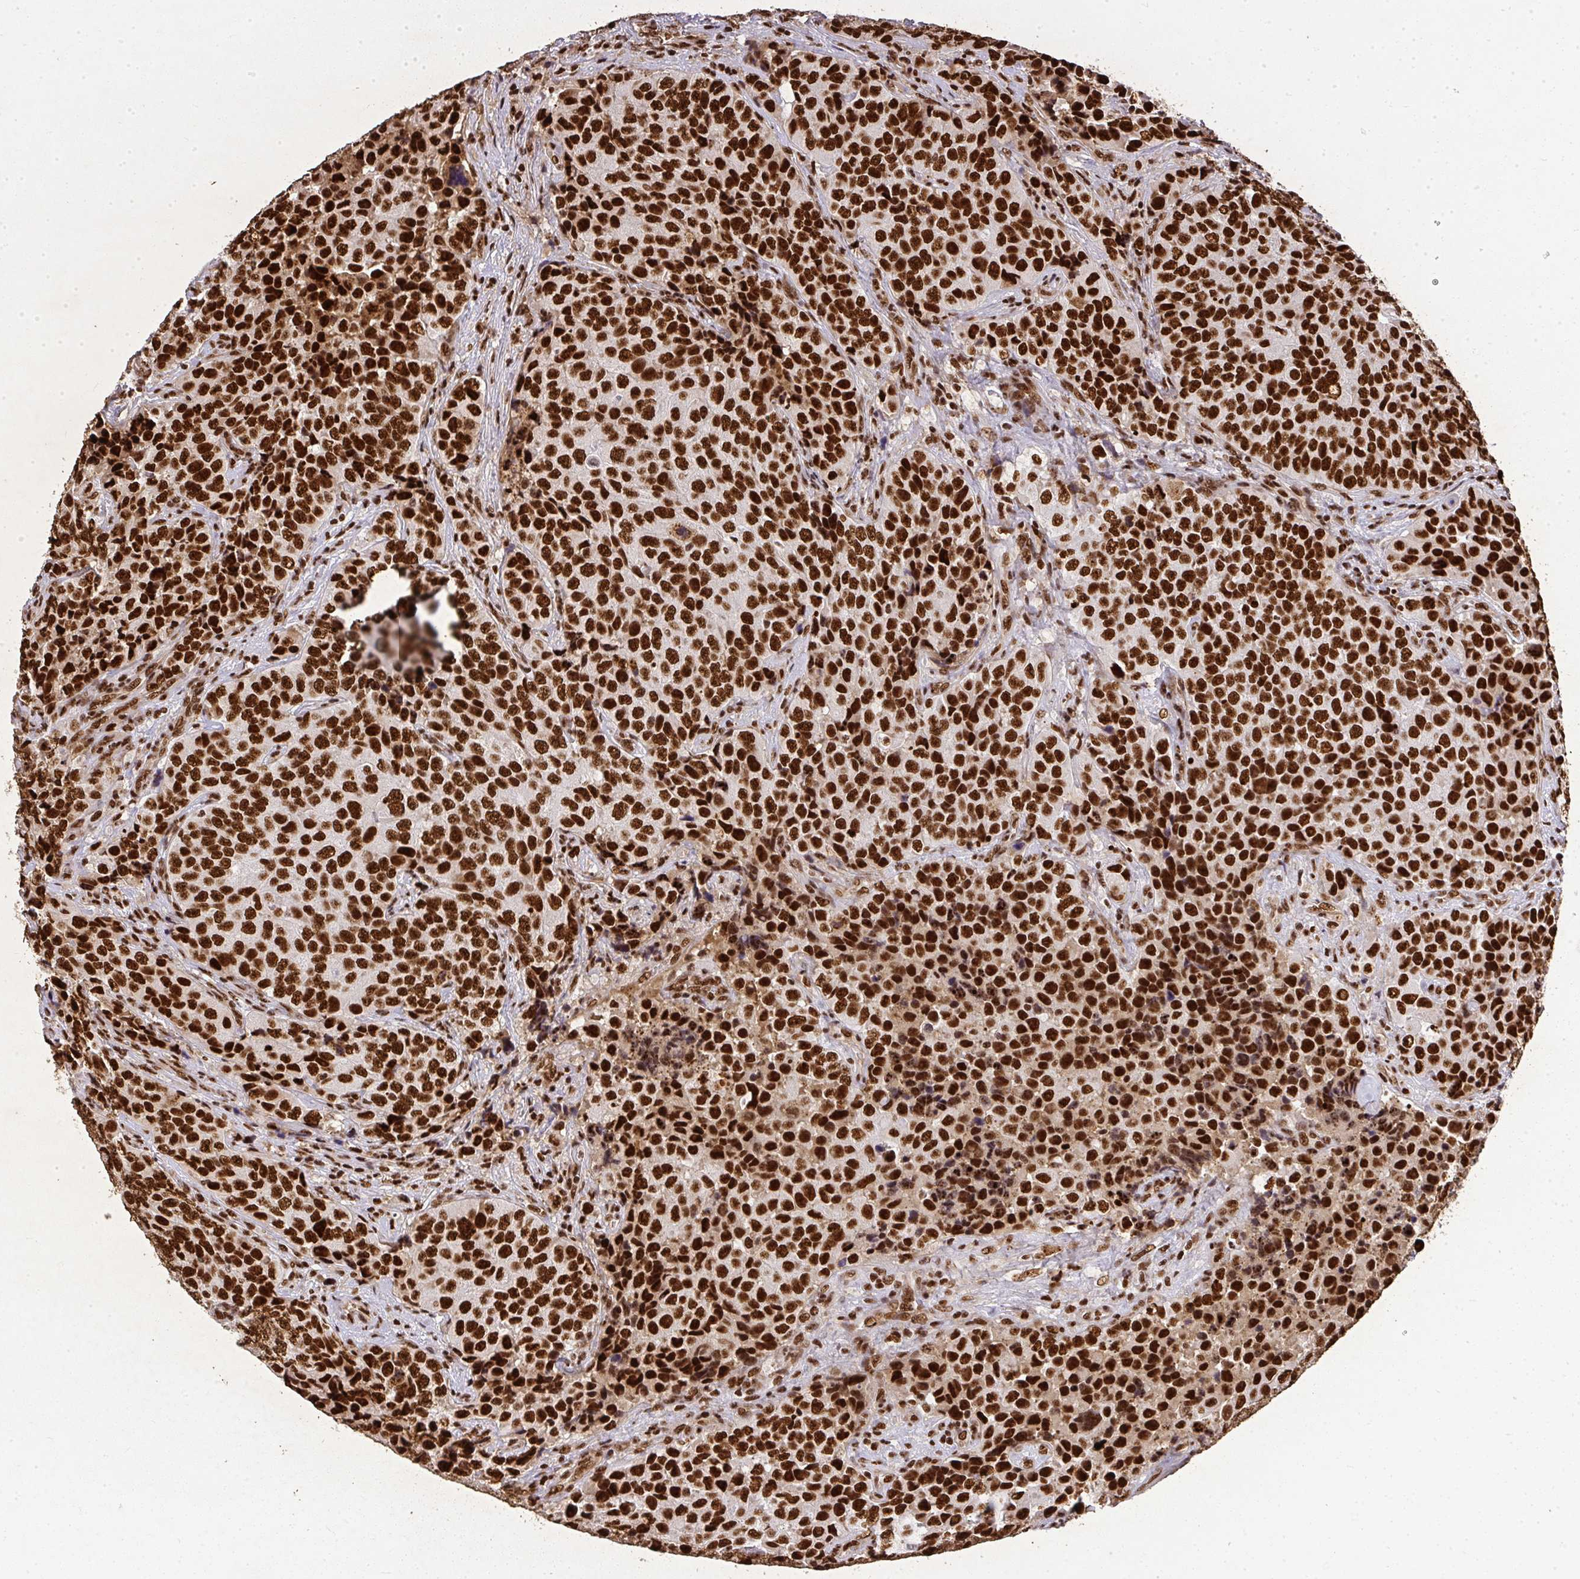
{"staining": {"intensity": "strong", "quantity": ">75%", "location": "nuclear"}, "tissue": "urothelial cancer", "cell_type": "Tumor cells", "image_type": "cancer", "snomed": [{"axis": "morphology", "description": "Urothelial carcinoma, NOS"}, {"axis": "topography", "description": "Urinary bladder"}], "caption": "The histopathology image displays a brown stain indicating the presence of a protein in the nuclear of tumor cells in urothelial cancer. Nuclei are stained in blue.", "gene": "U2AF1", "patient": {"sex": "male", "age": 52}}